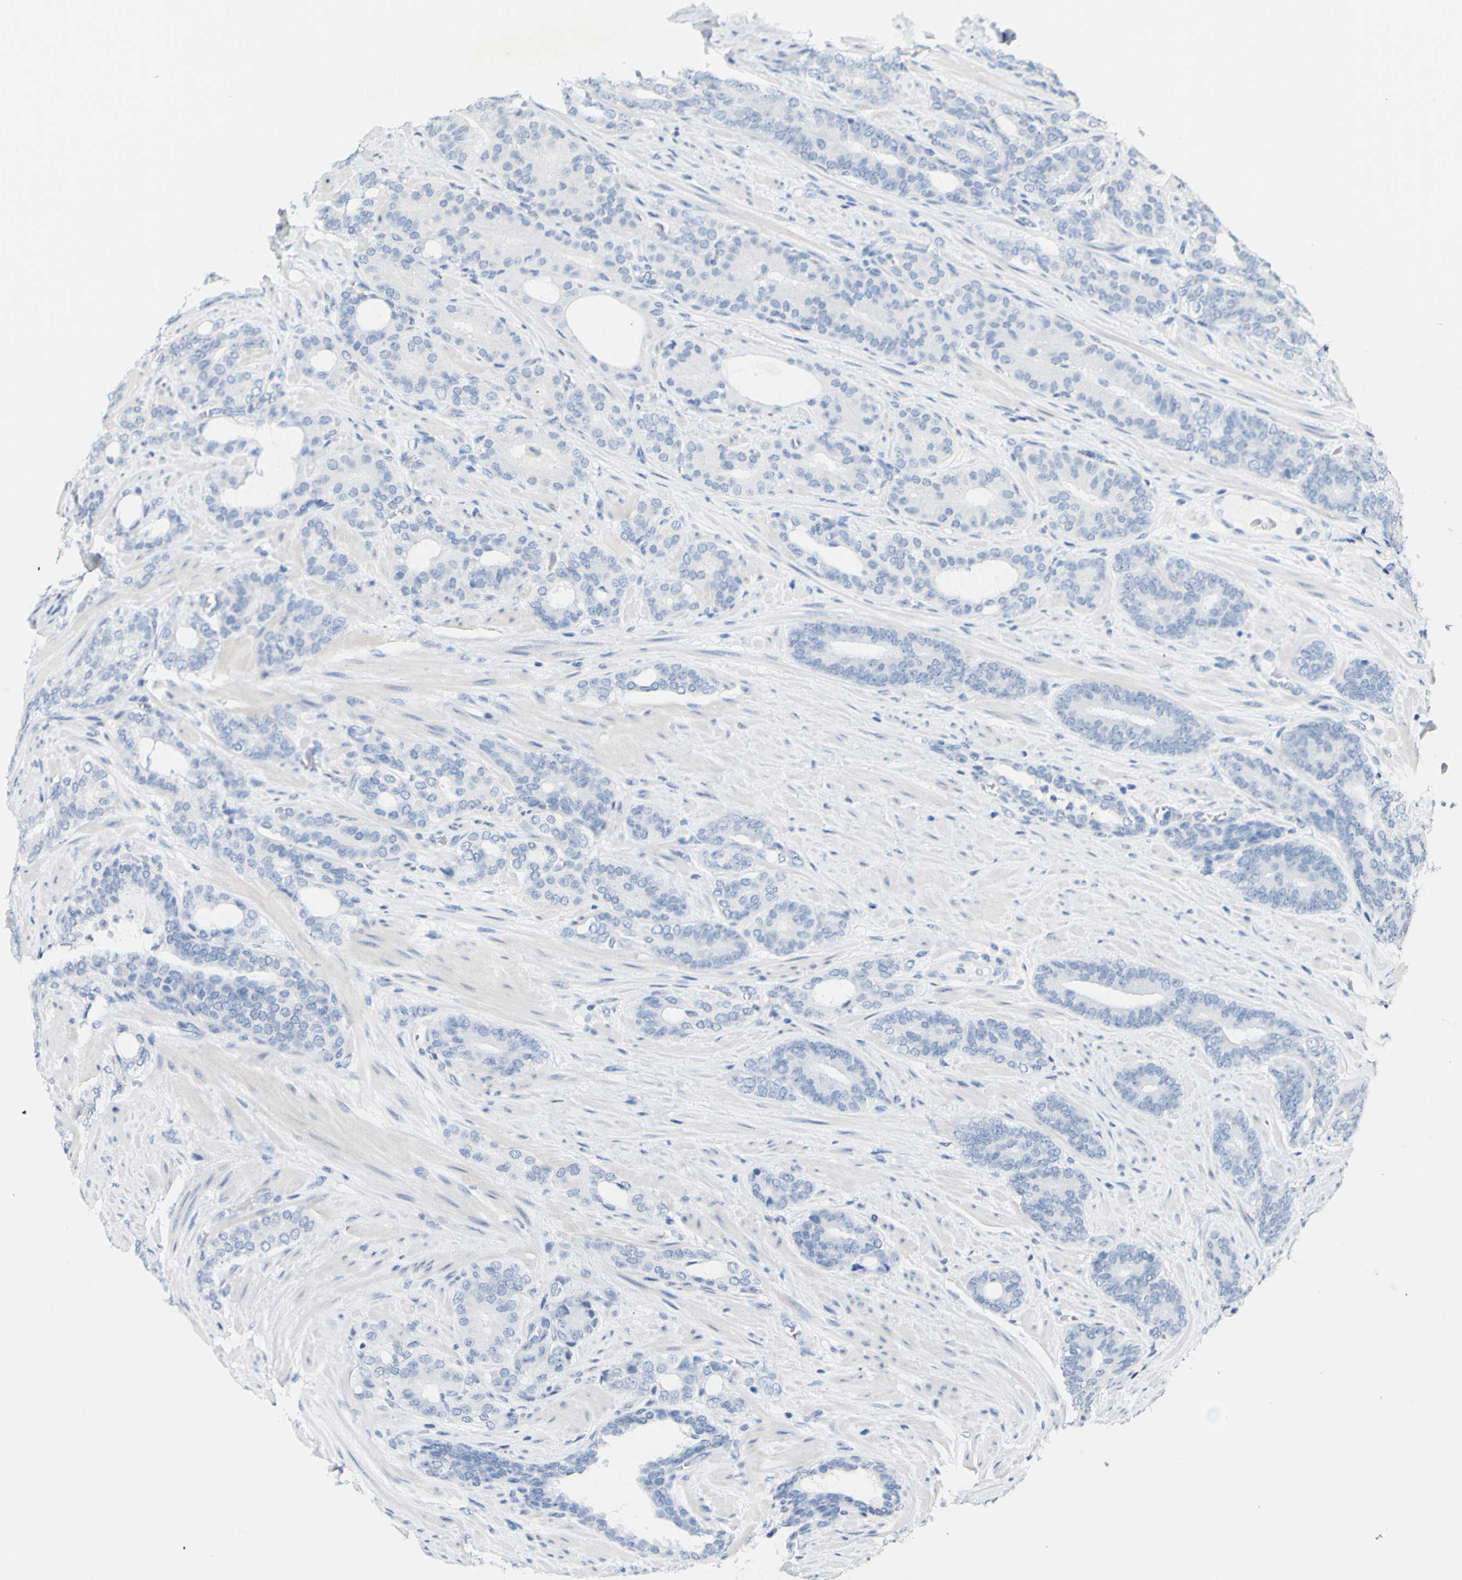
{"staining": {"intensity": "negative", "quantity": "none", "location": "none"}, "tissue": "prostate cancer", "cell_type": "Tumor cells", "image_type": "cancer", "snomed": [{"axis": "morphology", "description": "Adenocarcinoma, Low grade"}, {"axis": "topography", "description": "Prostate"}], "caption": "Immunohistochemistry image of prostate adenocarcinoma (low-grade) stained for a protein (brown), which demonstrates no staining in tumor cells.", "gene": "OPN1SW", "patient": {"sex": "male", "age": 63}}